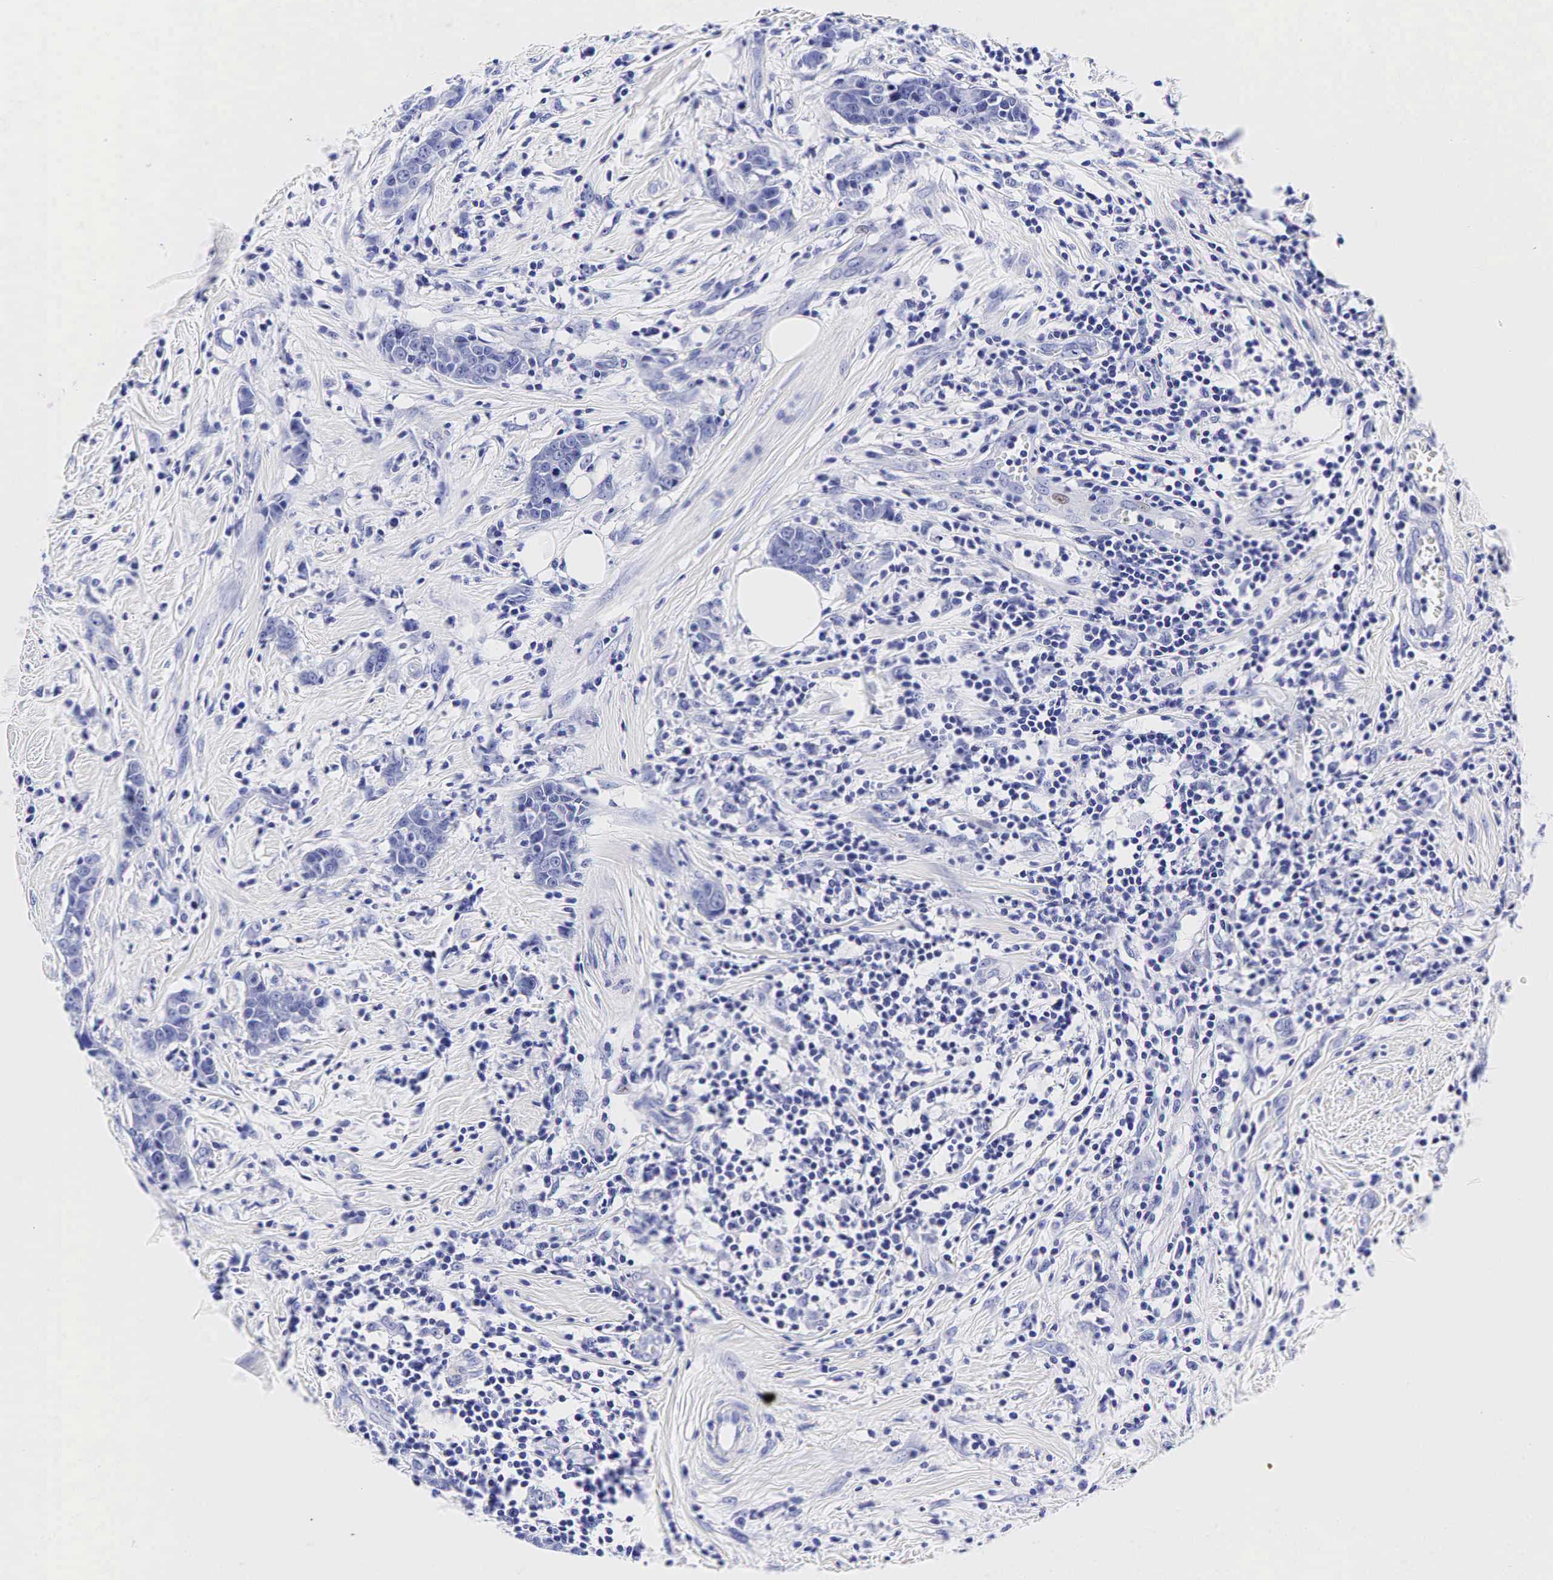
{"staining": {"intensity": "negative", "quantity": "none", "location": "none"}, "tissue": "breast cancer", "cell_type": "Tumor cells", "image_type": "cancer", "snomed": [{"axis": "morphology", "description": "Duct carcinoma"}, {"axis": "topography", "description": "Breast"}], "caption": "Tumor cells are negative for brown protein staining in breast cancer.", "gene": "GCG", "patient": {"sex": "female", "age": 55}}